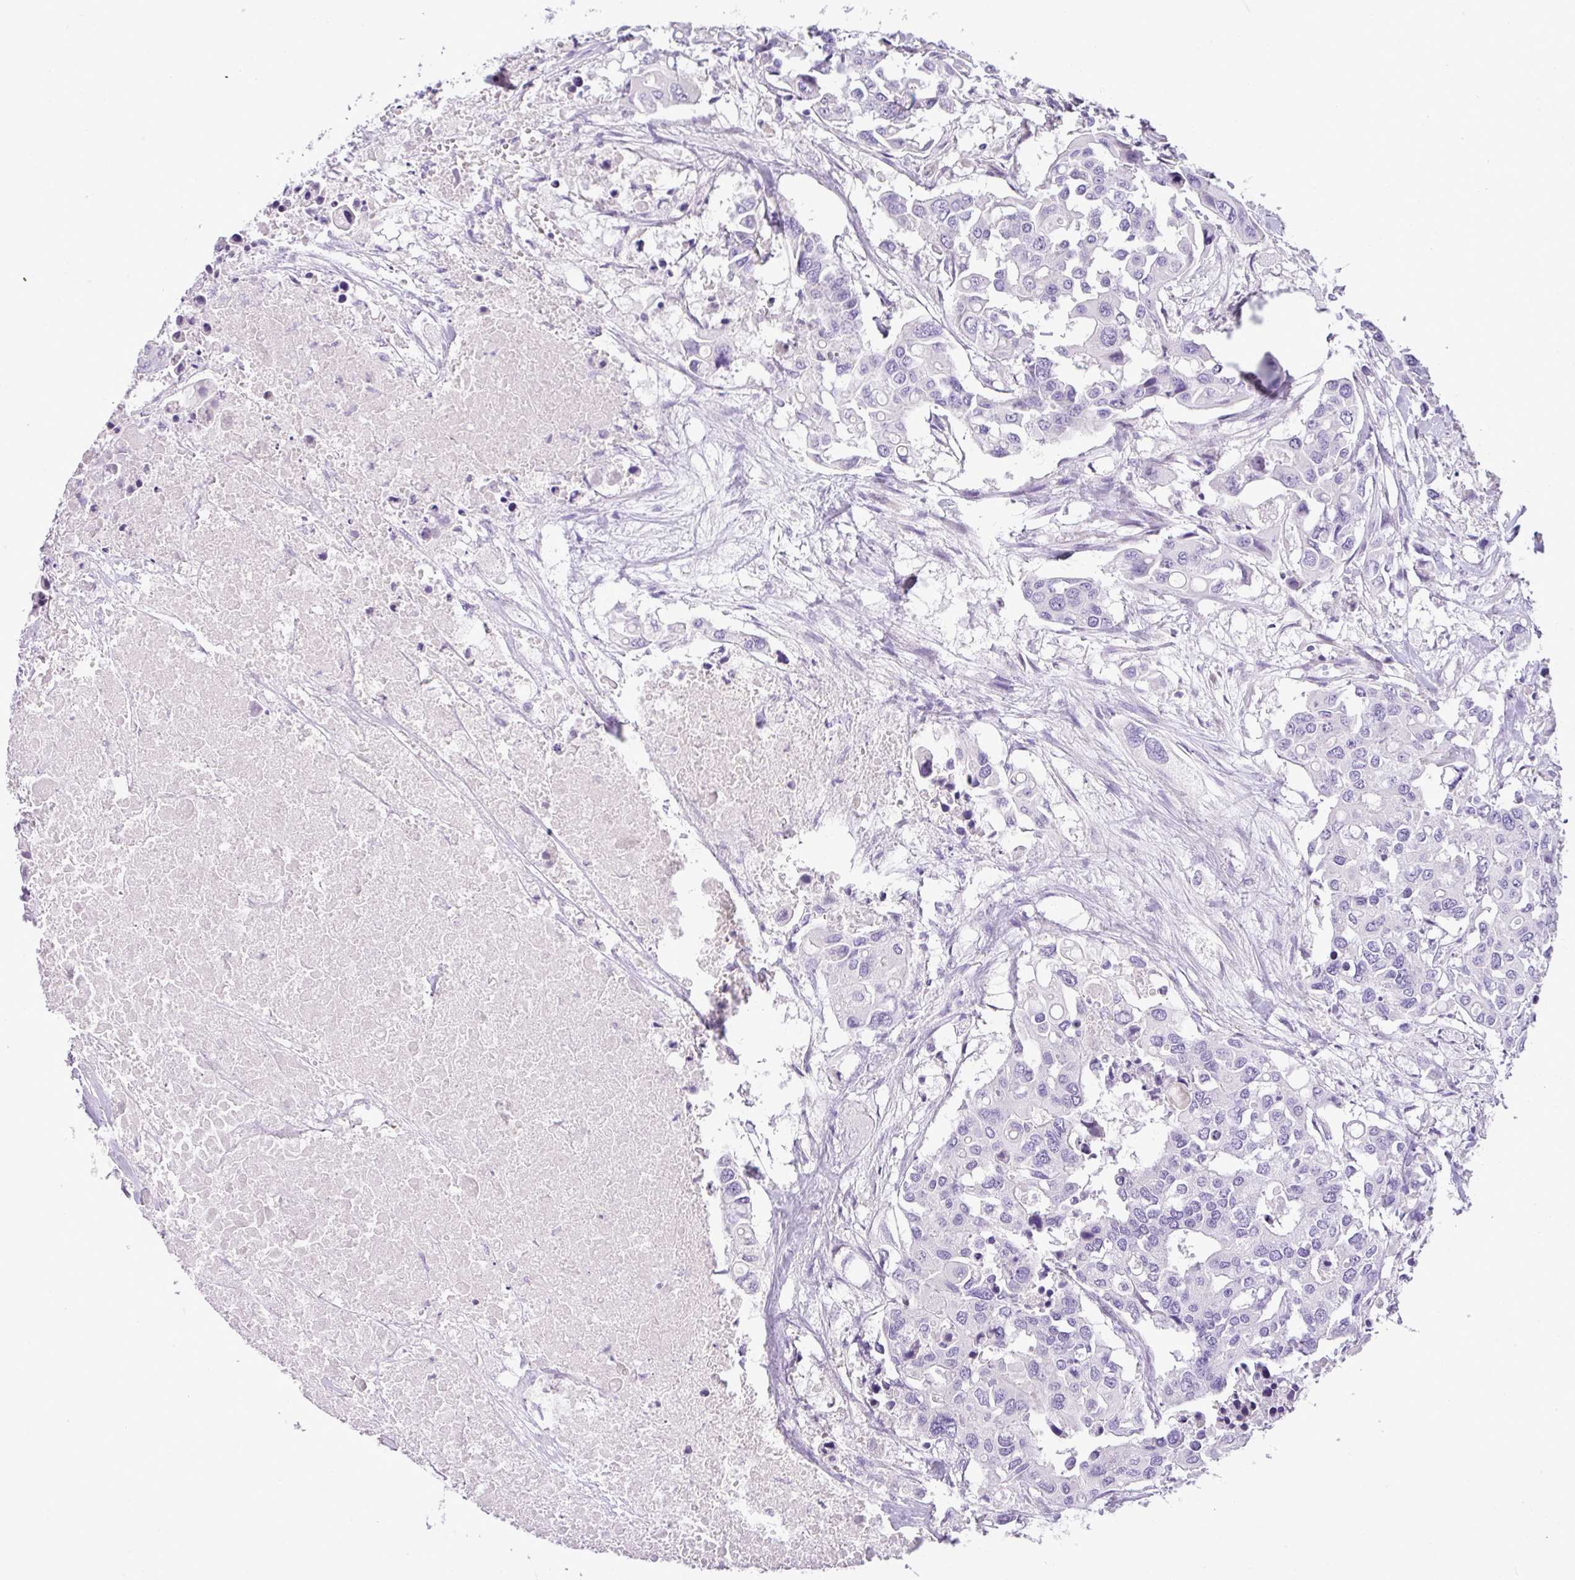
{"staining": {"intensity": "negative", "quantity": "none", "location": "none"}, "tissue": "colorectal cancer", "cell_type": "Tumor cells", "image_type": "cancer", "snomed": [{"axis": "morphology", "description": "Adenocarcinoma, NOS"}, {"axis": "topography", "description": "Colon"}], "caption": "There is no significant positivity in tumor cells of colorectal cancer (adenocarcinoma).", "gene": "ENSG00000273748", "patient": {"sex": "male", "age": 77}}